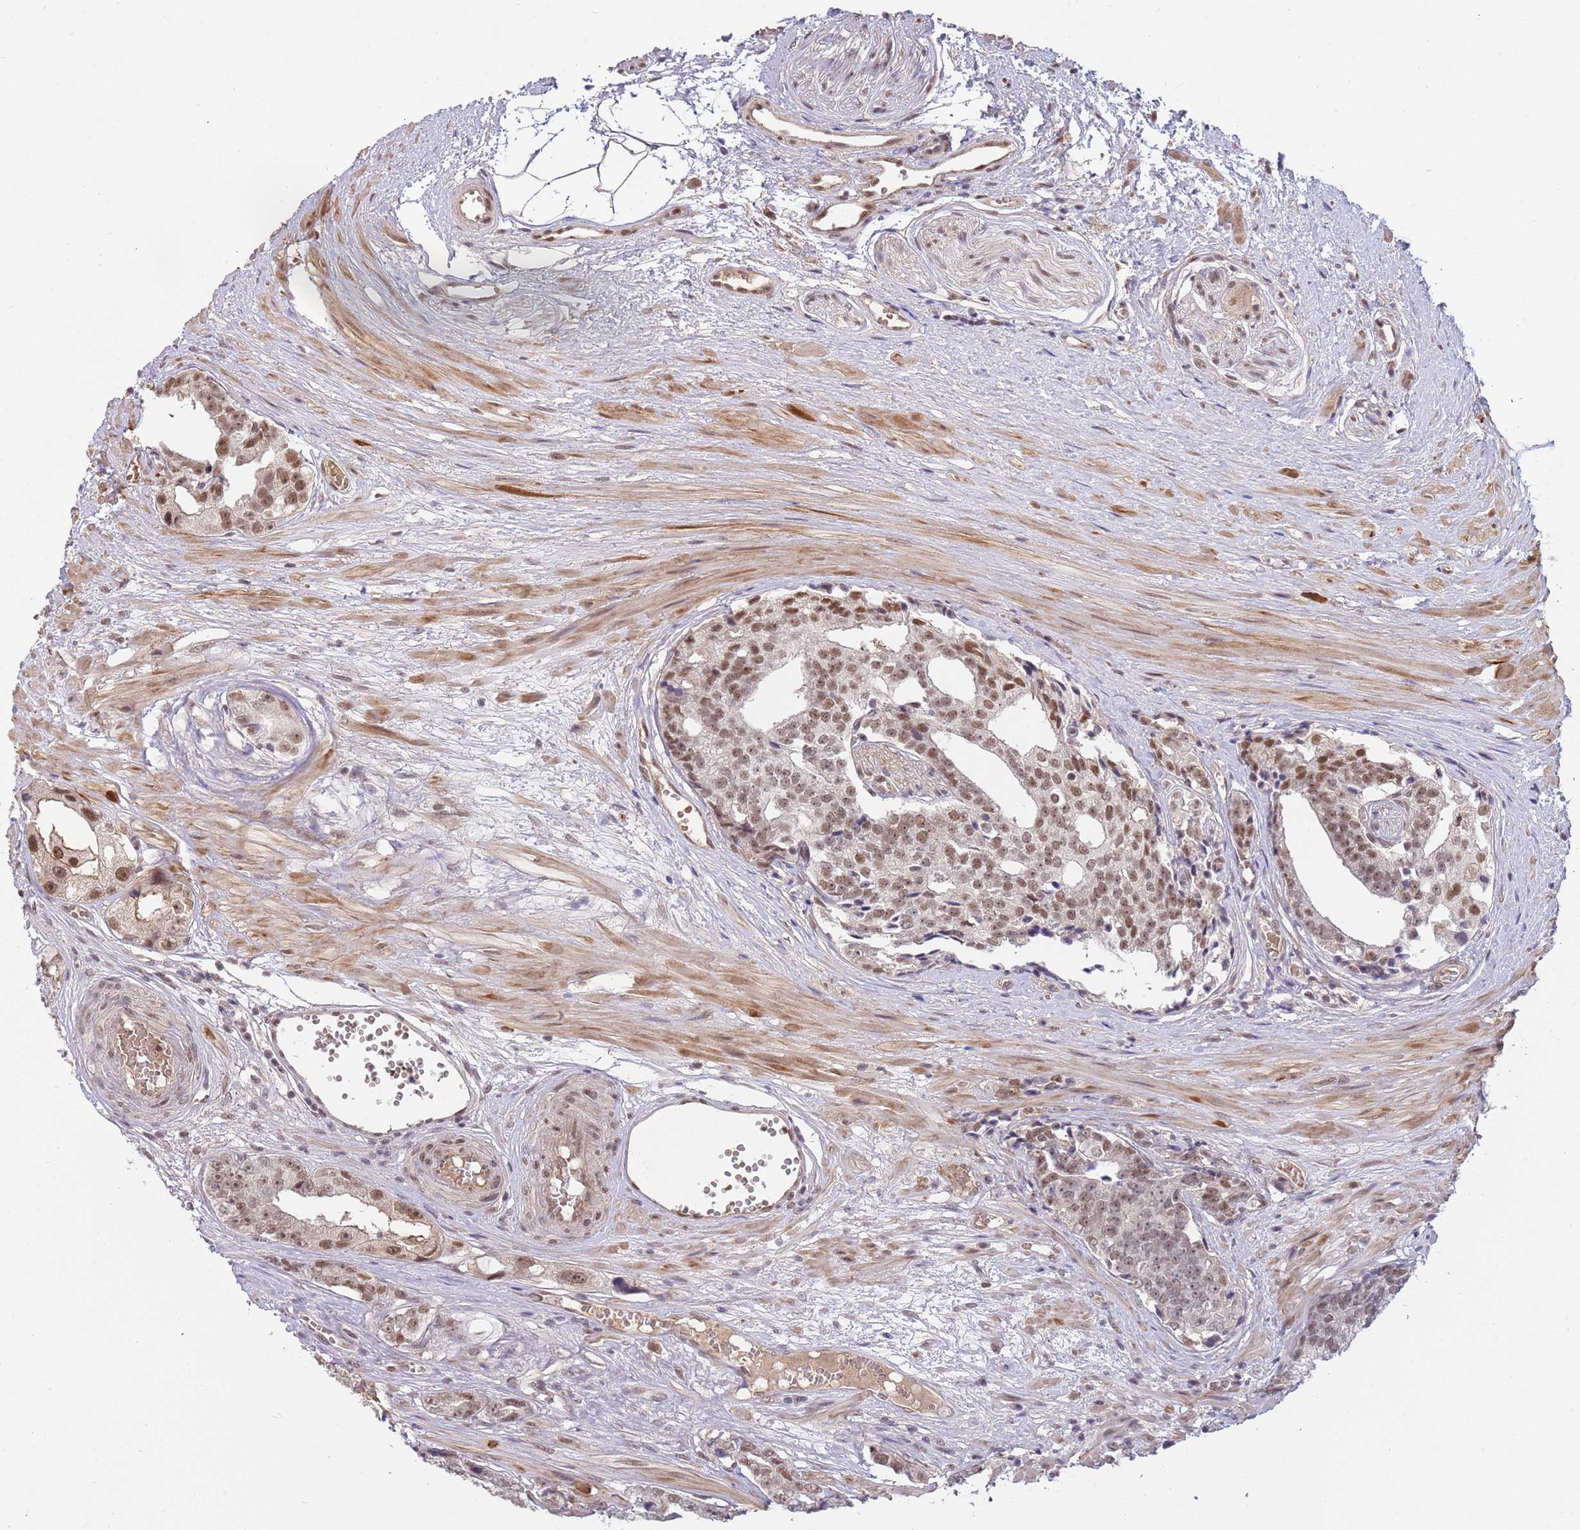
{"staining": {"intensity": "moderate", "quantity": ">75%", "location": "nuclear"}, "tissue": "prostate cancer", "cell_type": "Tumor cells", "image_type": "cancer", "snomed": [{"axis": "morphology", "description": "Adenocarcinoma, High grade"}, {"axis": "topography", "description": "Prostate"}], "caption": "Brown immunohistochemical staining in human prostate cancer exhibits moderate nuclear expression in approximately >75% of tumor cells.", "gene": "ZBTB7A", "patient": {"sex": "male", "age": 71}}